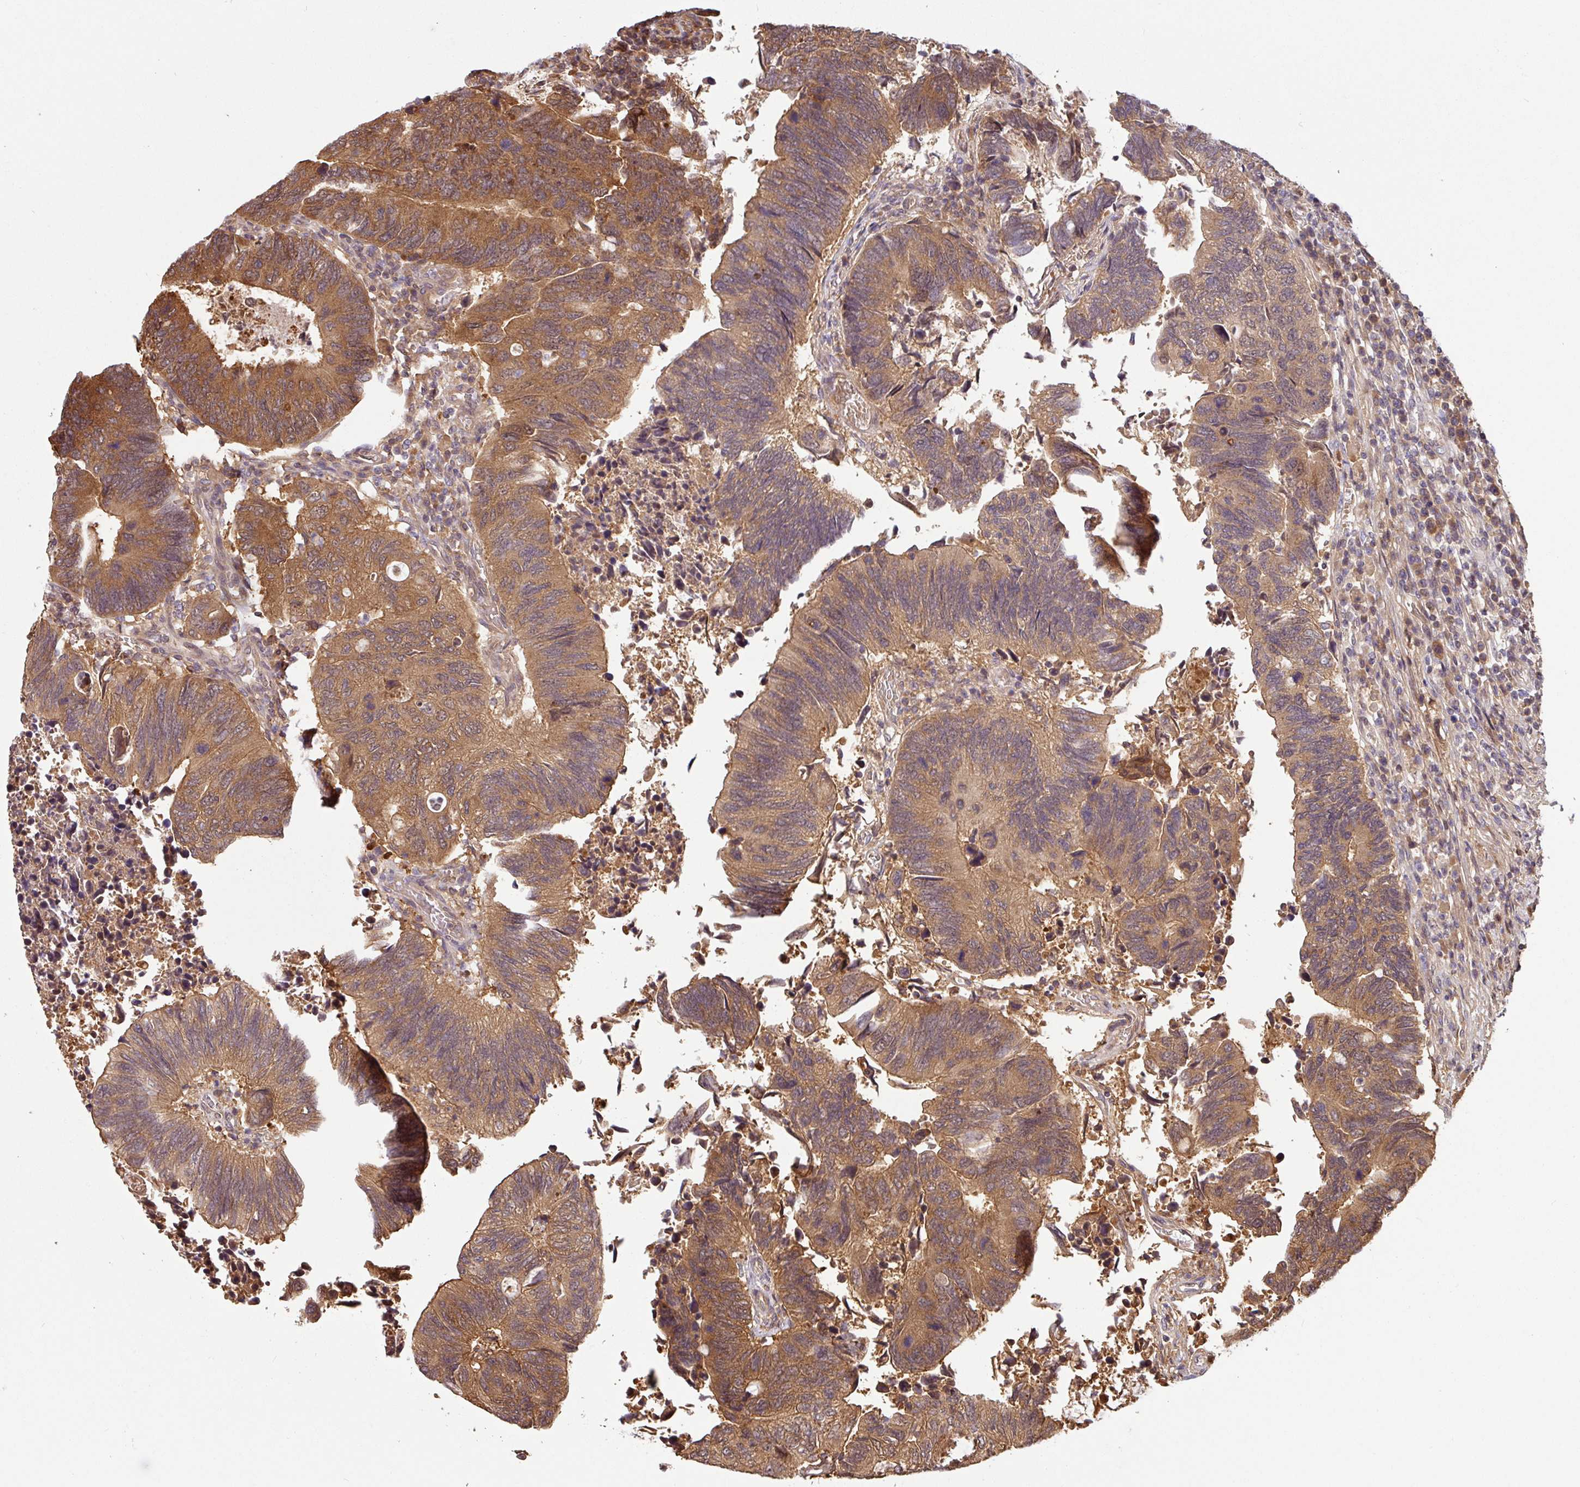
{"staining": {"intensity": "moderate", "quantity": ">75%", "location": "cytoplasmic/membranous"}, "tissue": "colorectal cancer", "cell_type": "Tumor cells", "image_type": "cancer", "snomed": [{"axis": "morphology", "description": "Adenocarcinoma, NOS"}, {"axis": "topography", "description": "Colon"}], "caption": "Human colorectal adenocarcinoma stained with a protein marker displays moderate staining in tumor cells.", "gene": "SHB", "patient": {"sex": "male", "age": 87}}